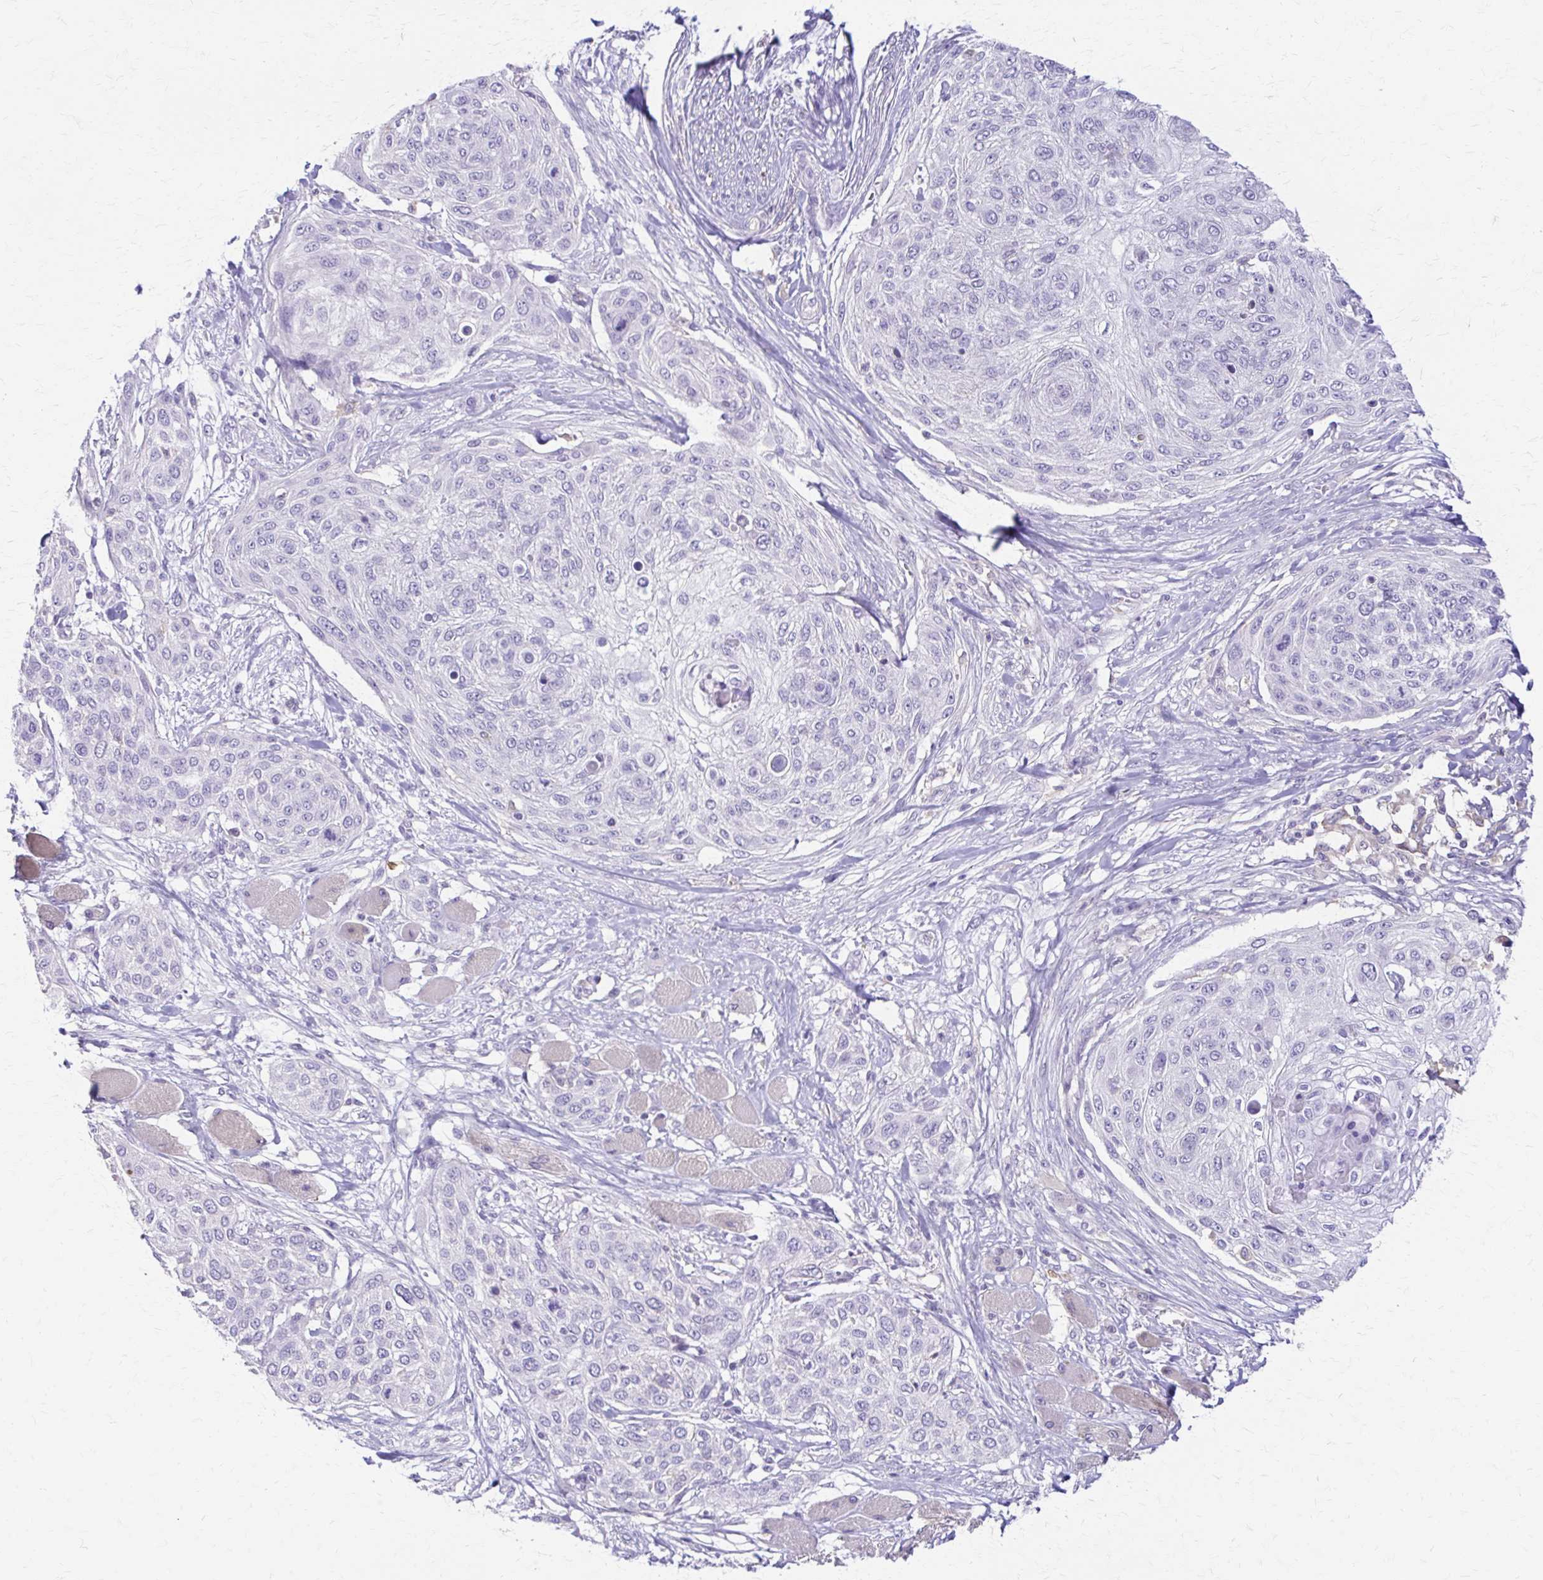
{"staining": {"intensity": "negative", "quantity": "none", "location": "none"}, "tissue": "skin cancer", "cell_type": "Tumor cells", "image_type": "cancer", "snomed": [{"axis": "morphology", "description": "Squamous cell carcinoma, NOS"}, {"axis": "topography", "description": "Skin"}], "caption": "The image reveals no significant positivity in tumor cells of skin cancer.", "gene": "PIK3AP1", "patient": {"sex": "female", "age": 87}}